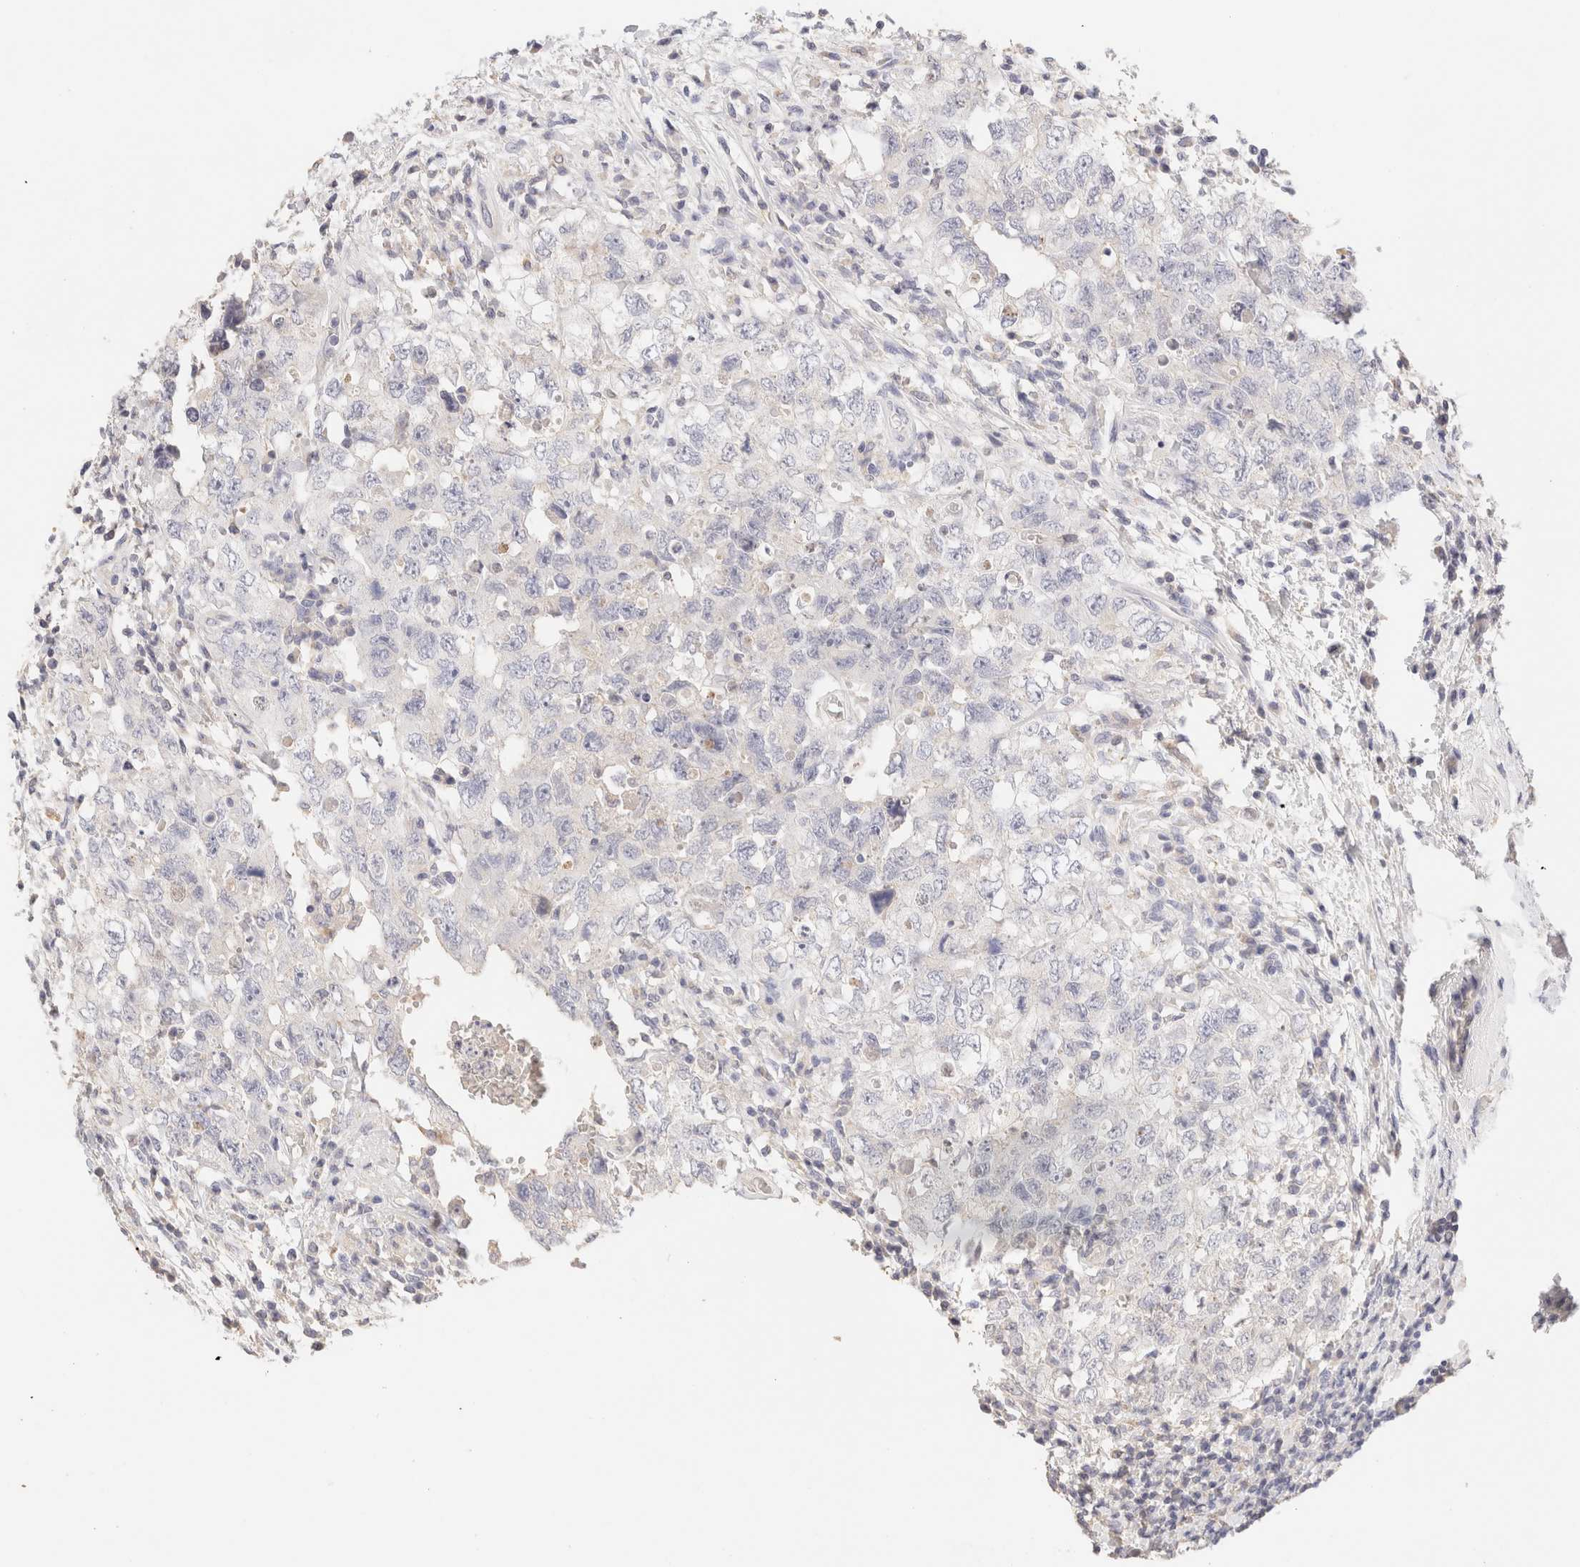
{"staining": {"intensity": "negative", "quantity": "none", "location": "none"}, "tissue": "testis cancer", "cell_type": "Tumor cells", "image_type": "cancer", "snomed": [{"axis": "morphology", "description": "Carcinoma, Embryonal, NOS"}, {"axis": "topography", "description": "Testis"}], "caption": "A photomicrograph of human testis cancer (embryonal carcinoma) is negative for staining in tumor cells. (DAB (3,3'-diaminobenzidine) immunohistochemistry (IHC) visualized using brightfield microscopy, high magnification).", "gene": "SCGB2A2", "patient": {"sex": "male", "age": 26}}